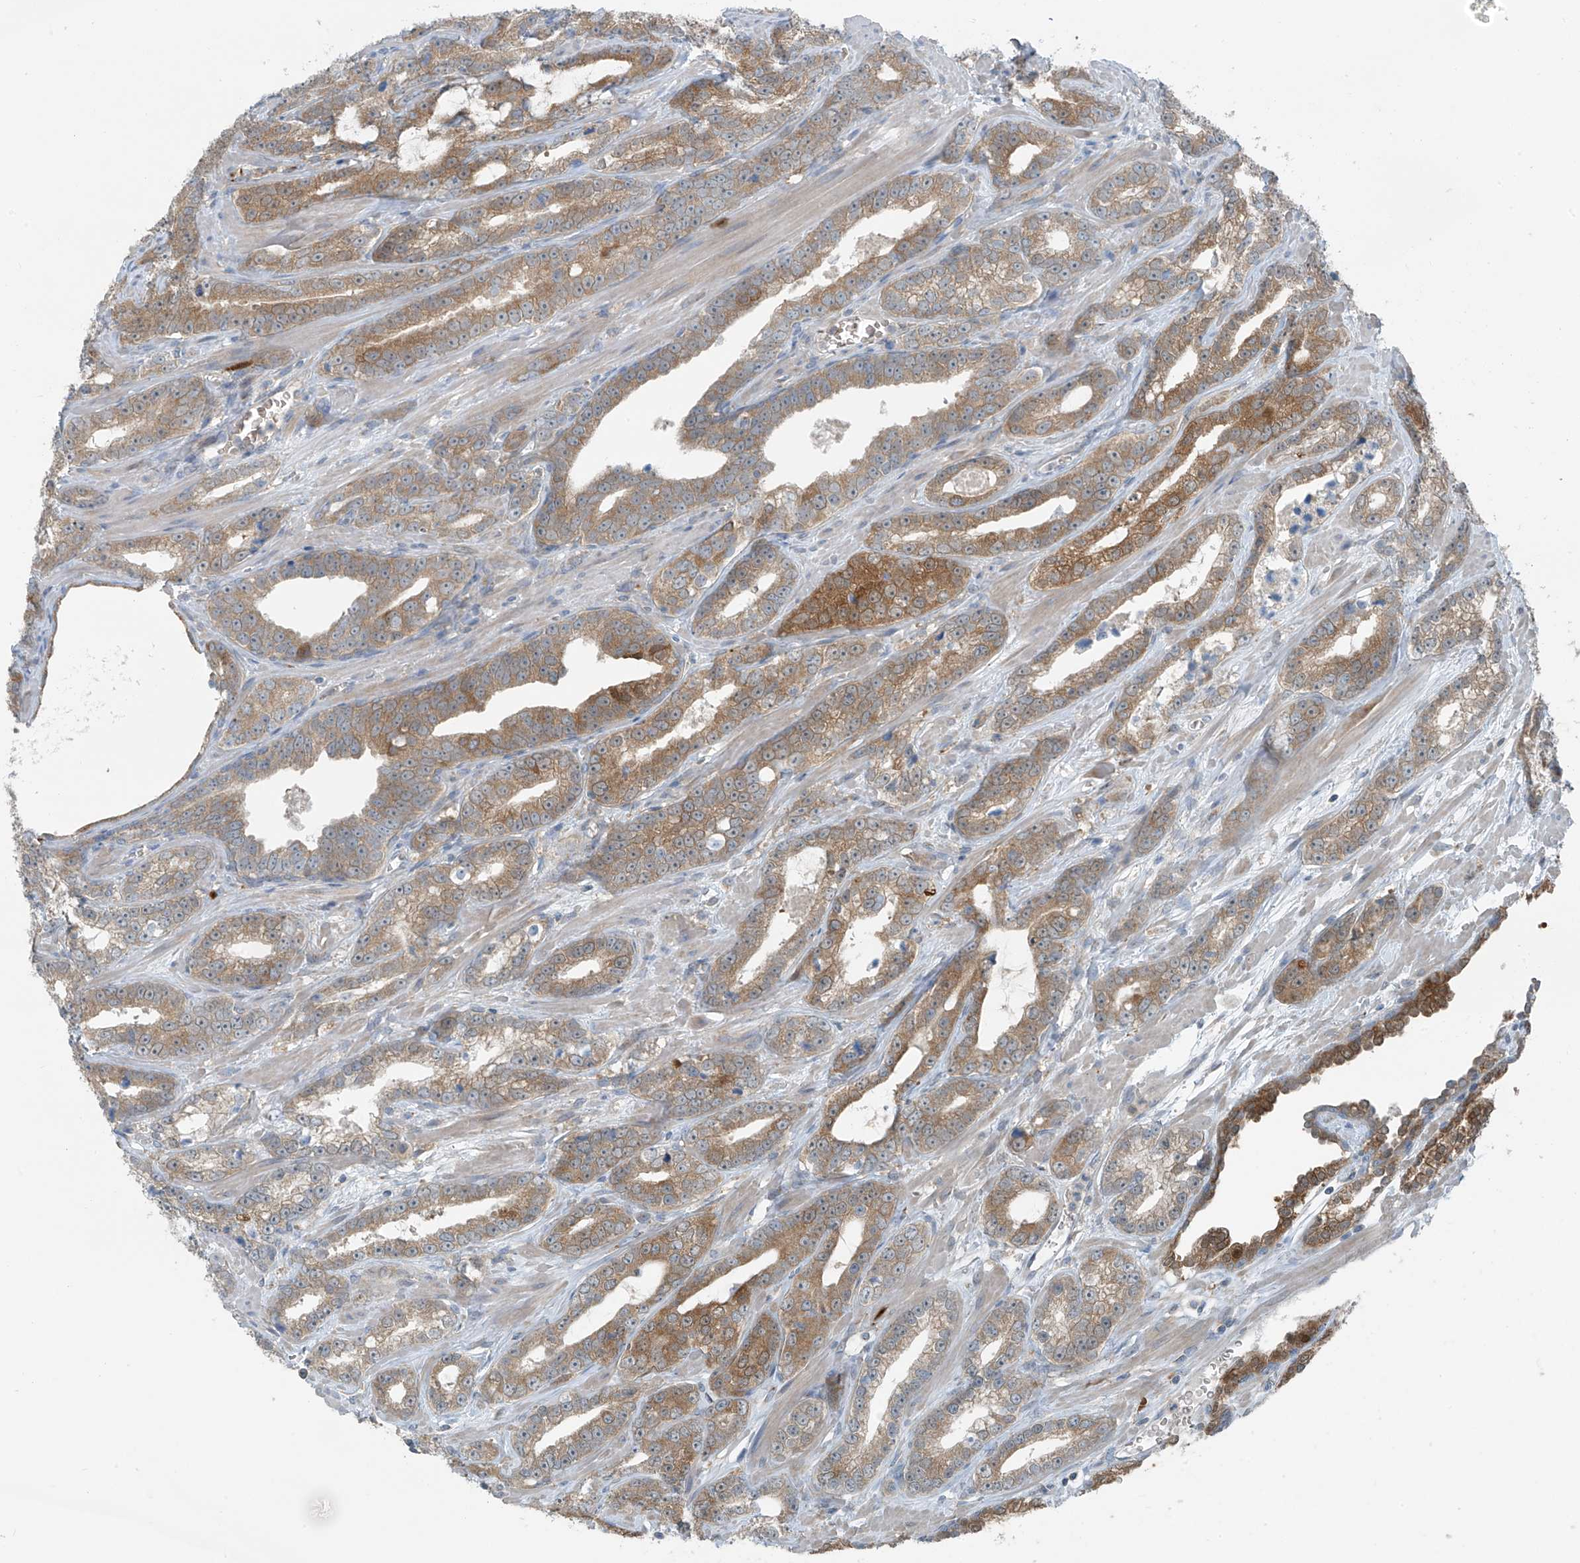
{"staining": {"intensity": "moderate", "quantity": ">75%", "location": "cytoplasmic/membranous"}, "tissue": "prostate cancer", "cell_type": "Tumor cells", "image_type": "cancer", "snomed": [{"axis": "morphology", "description": "Adenocarcinoma, High grade"}, {"axis": "topography", "description": "Prostate"}], "caption": "IHC histopathology image of prostate high-grade adenocarcinoma stained for a protein (brown), which demonstrates medium levels of moderate cytoplasmic/membranous positivity in approximately >75% of tumor cells.", "gene": "SLC12A6", "patient": {"sex": "male", "age": 62}}